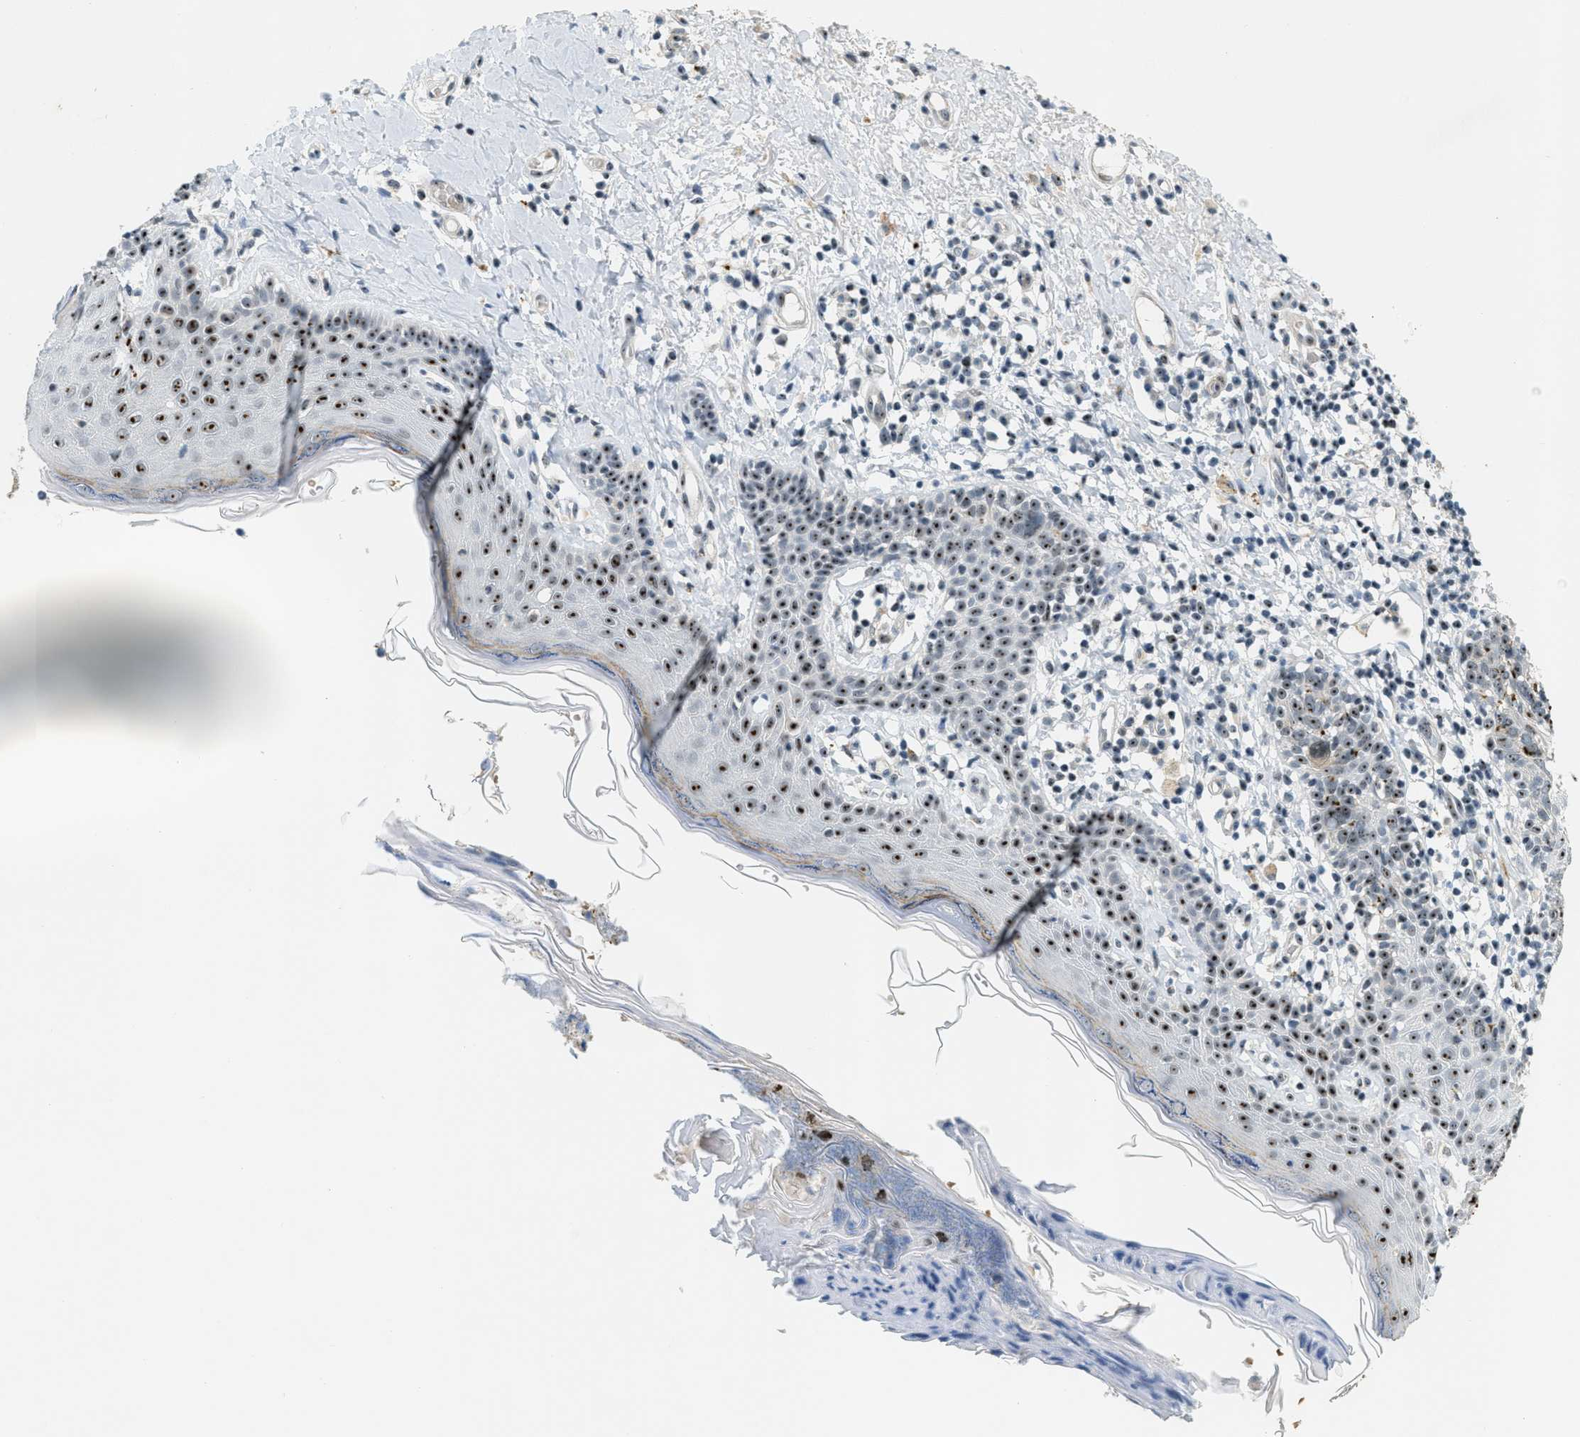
{"staining": {"intensity": "strong", "quantity": "25%-75%", "location": "nuclear"}, "tissue": "skin cancer", "cell_type": "Tumor cells", "image_type": "cancer", "snomed": [{"axis": "morphology", "description": "Squamous cell carcinoma in situ, NOS"}, {"axis": "morphology", "description": "Squamous cell carcinoma, NOS"}, {"axis": "topography", "description": "Skin"}], "caption": "Immunohistochemistry micrograph of skin cancer stained for a protein (brown), which reveals high levels of strong nuclear positivity in about 25%-75% of tumor cells.", "gene": "DDX47", "patient": {"sex": "male", "age": 93}}